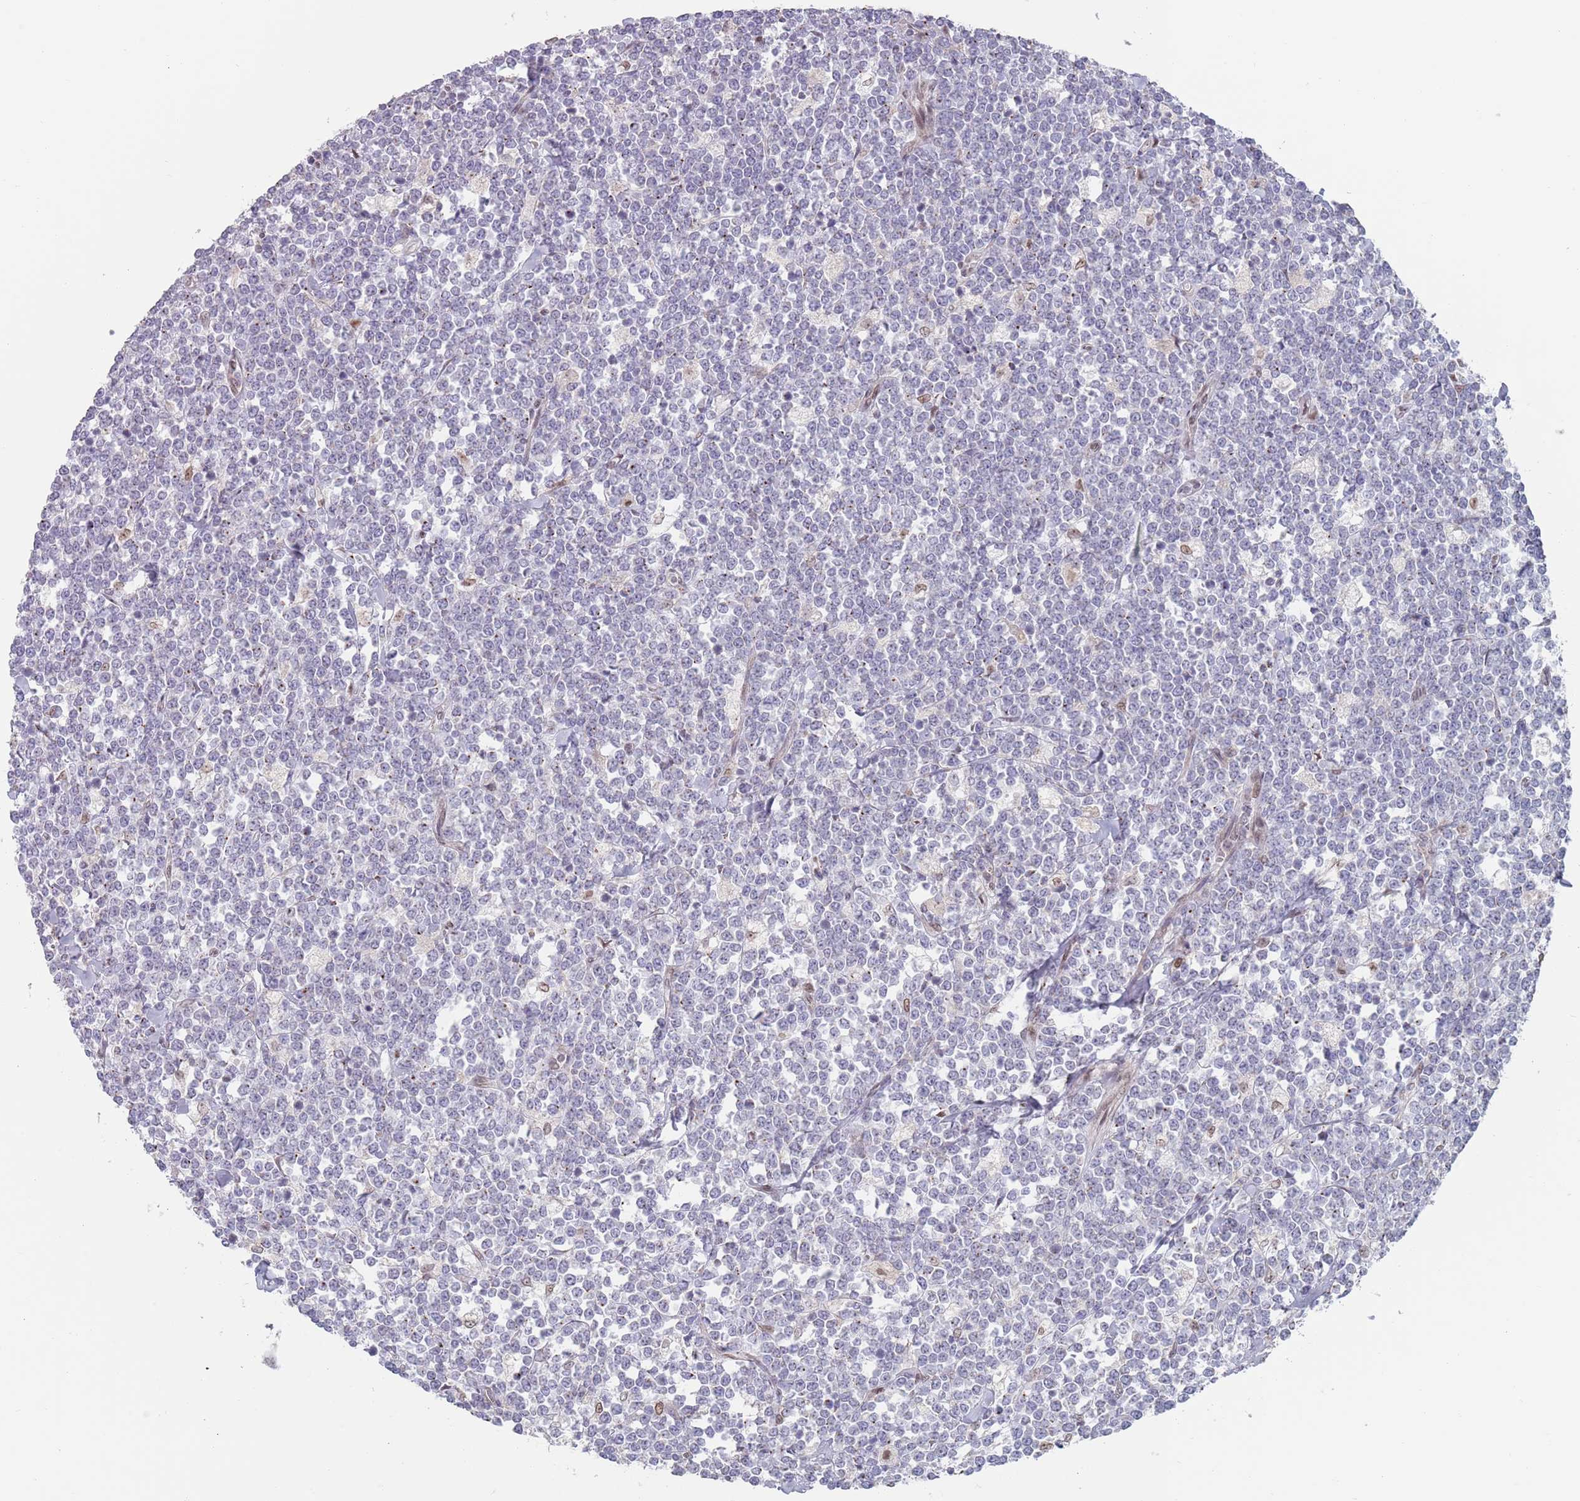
{"staining": {"intensity": "negative", "quantity": "none", "location": "none"}, "tissue": "lymphoma", "cell_type": "Tumor cells", "image_type": "cancer", "snomed": [{"axis": "morphology", "description": "Malignant lymphoma, non-Hodgkin's type, High grade"}, {"axis": "topography", "description": "Small intestine"}], "caption": "The IHC micrograph has no significant expression in tumor cells of malignant lymphoma, non-Hodgkin's type (high-grade) tissue. The staining was performed using DAB (3,3'-diaminobenzidine) to visualize the protein expression in brown, while the nuclei were stained in blue with hematoxylin (Magnification: 20x).", "gene": "MFSD12", "patient": {"sex": "male", "age": 8}}